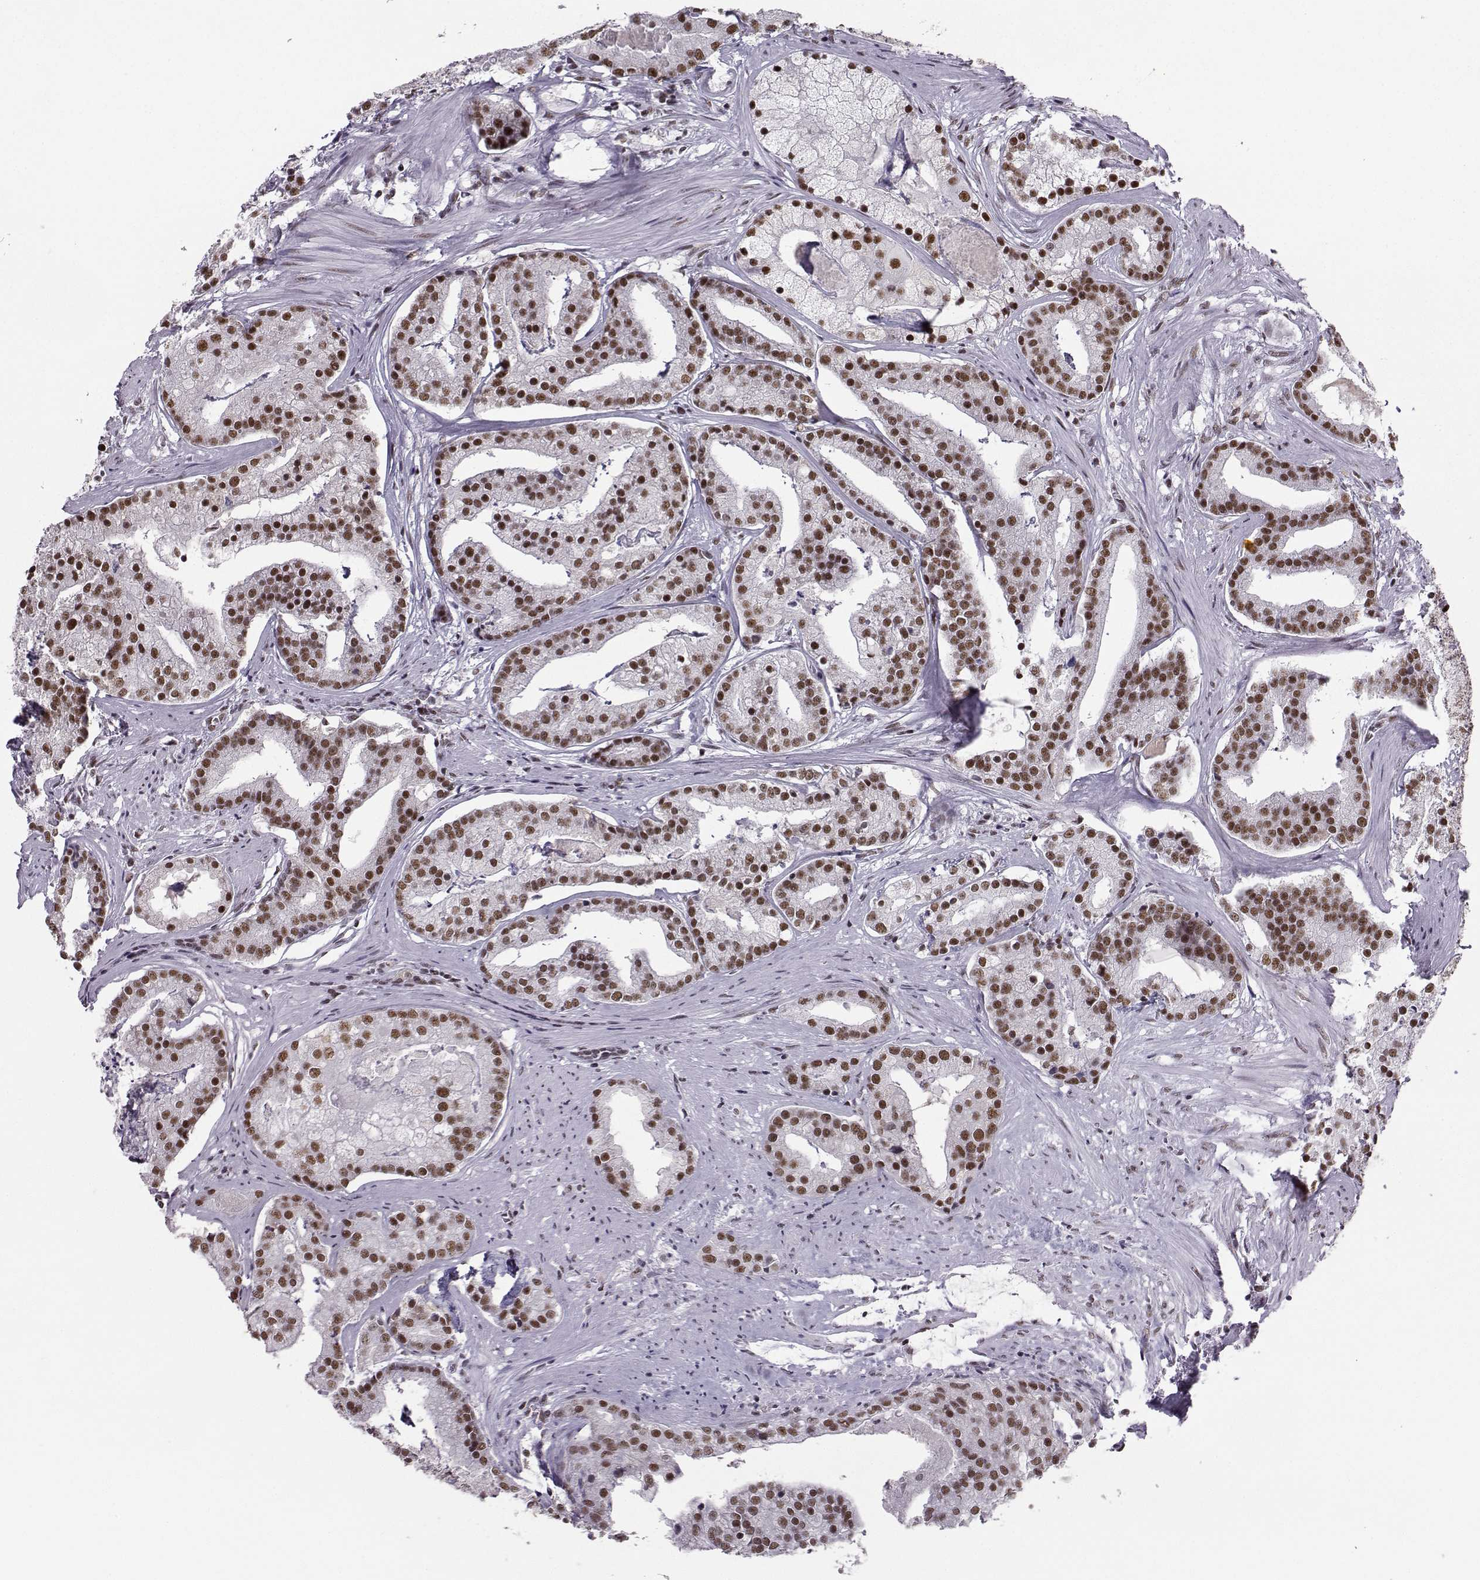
{"staining": {"intensity": "strong", "quantity": "25%-75%", "location": "nuclear"}, "tissue": "prostate cancer", "cell_type": "Tumor cells", "image_type": "cancer", "snomed": [{"axis": "morphology", "description": "Adenocarcinoma, NOS"}, {"axis": "topography", "description": "Prostate and seminal vesicle, NOS"}, {"axis": "topography", "description": "Prostate"}], "caption": "High-magnification brightfield microscopy of prostate cancer stained with DAB (3,3'-diaminobenzidine) (brown) and counterstained with hematoxylin (blue). tumor cells exhibit strong nuclear positivity is identified in about25%-75% of cells.", "gene": "SNRPB2", "patient": {"sex": "male", "age": 44}}